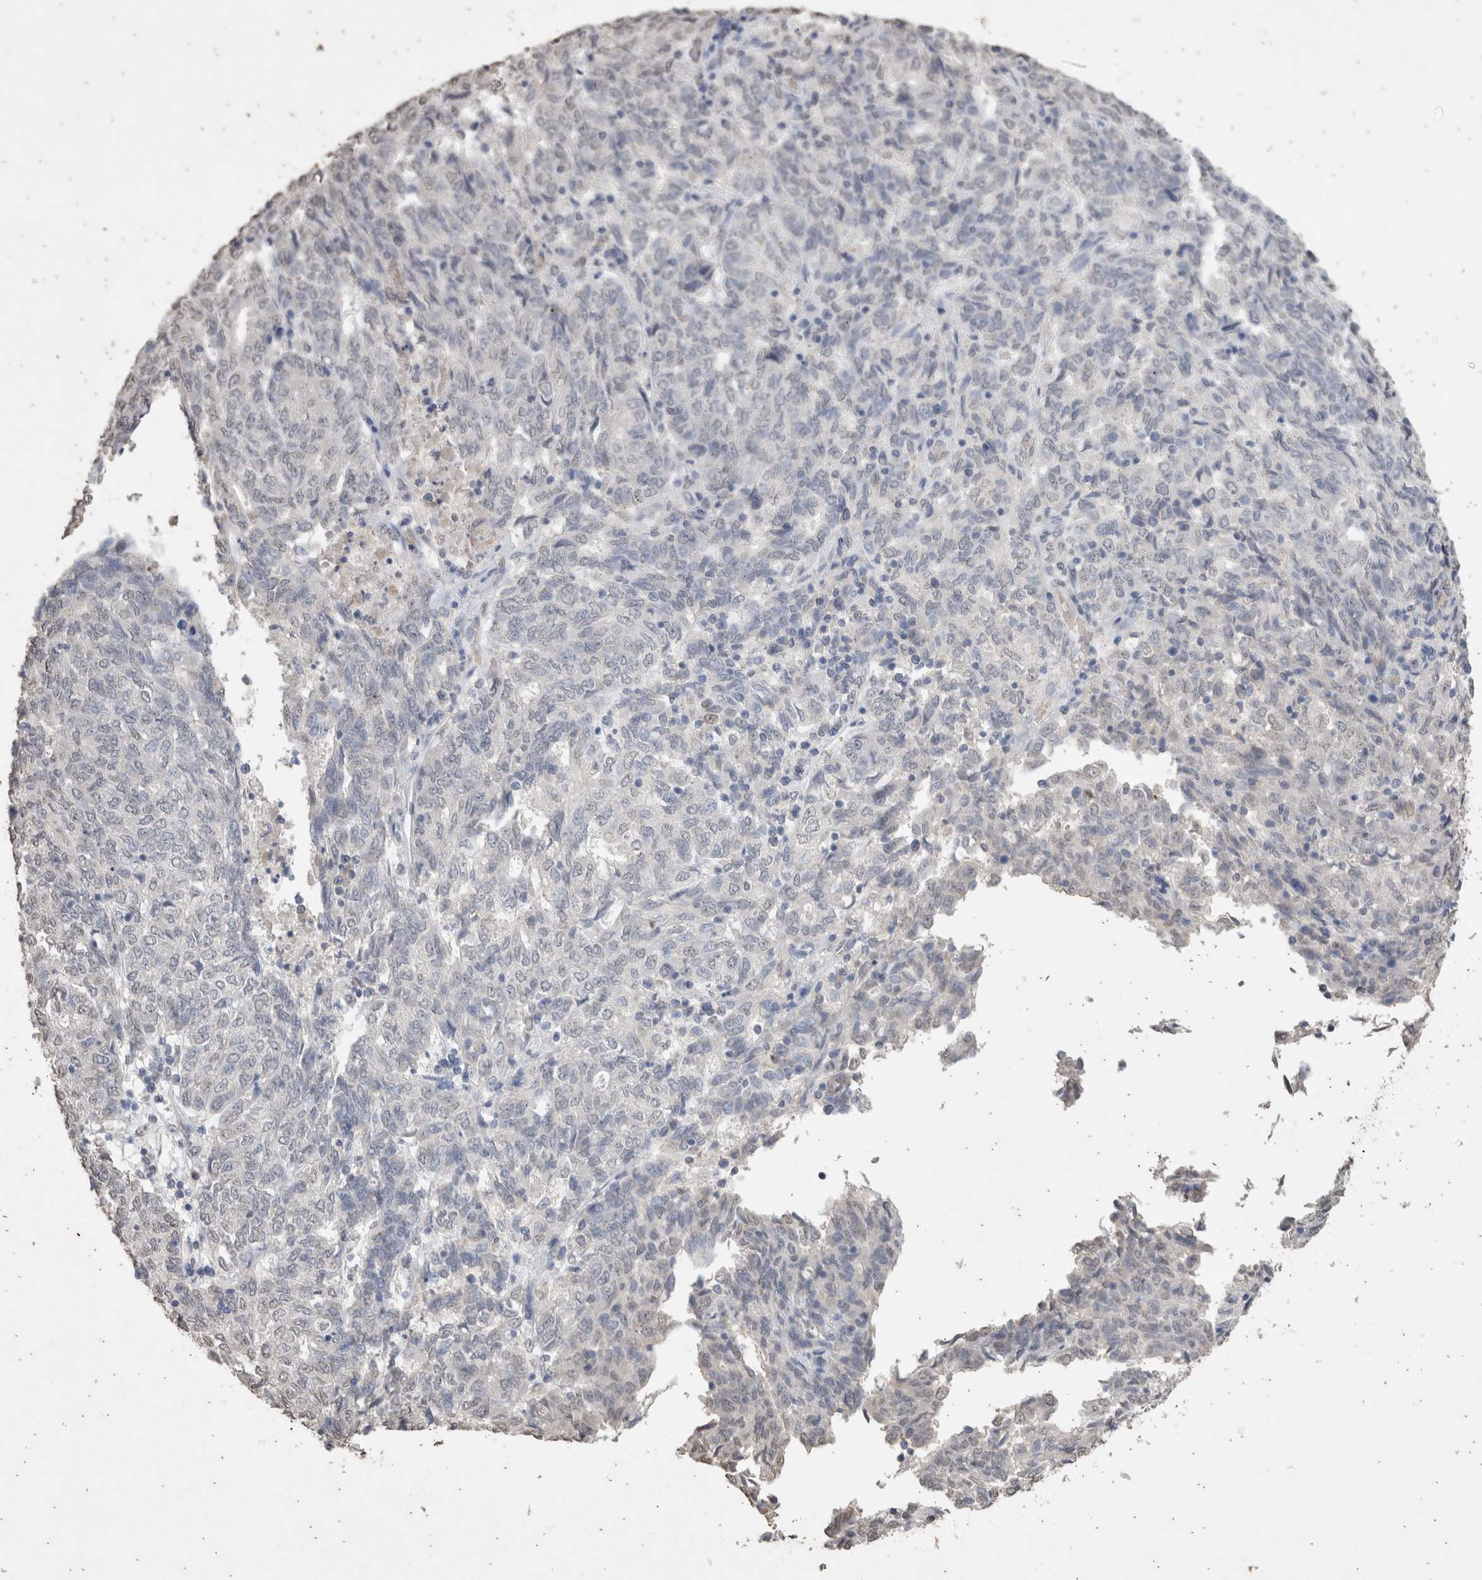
{"staining": {"intensity": "negative", "quantity": "none", "location": "none"}, "tissue": "endometrial cancer", "cell_type": "Tumor cells", "image_type": "cancer", "snomed": [{"axis": "morphology", "description": "Adenocarcinoma, NOS"}, {"axis": "topography", "description": "Endometrium"}], "caption": "Tumor cells show no significant positivity in endometrial cancer. (Brightfield microscopy of DAB IHC at high magnification).", "gene": "LGALS2", "patient": {"sex": "female", "age": 80}}